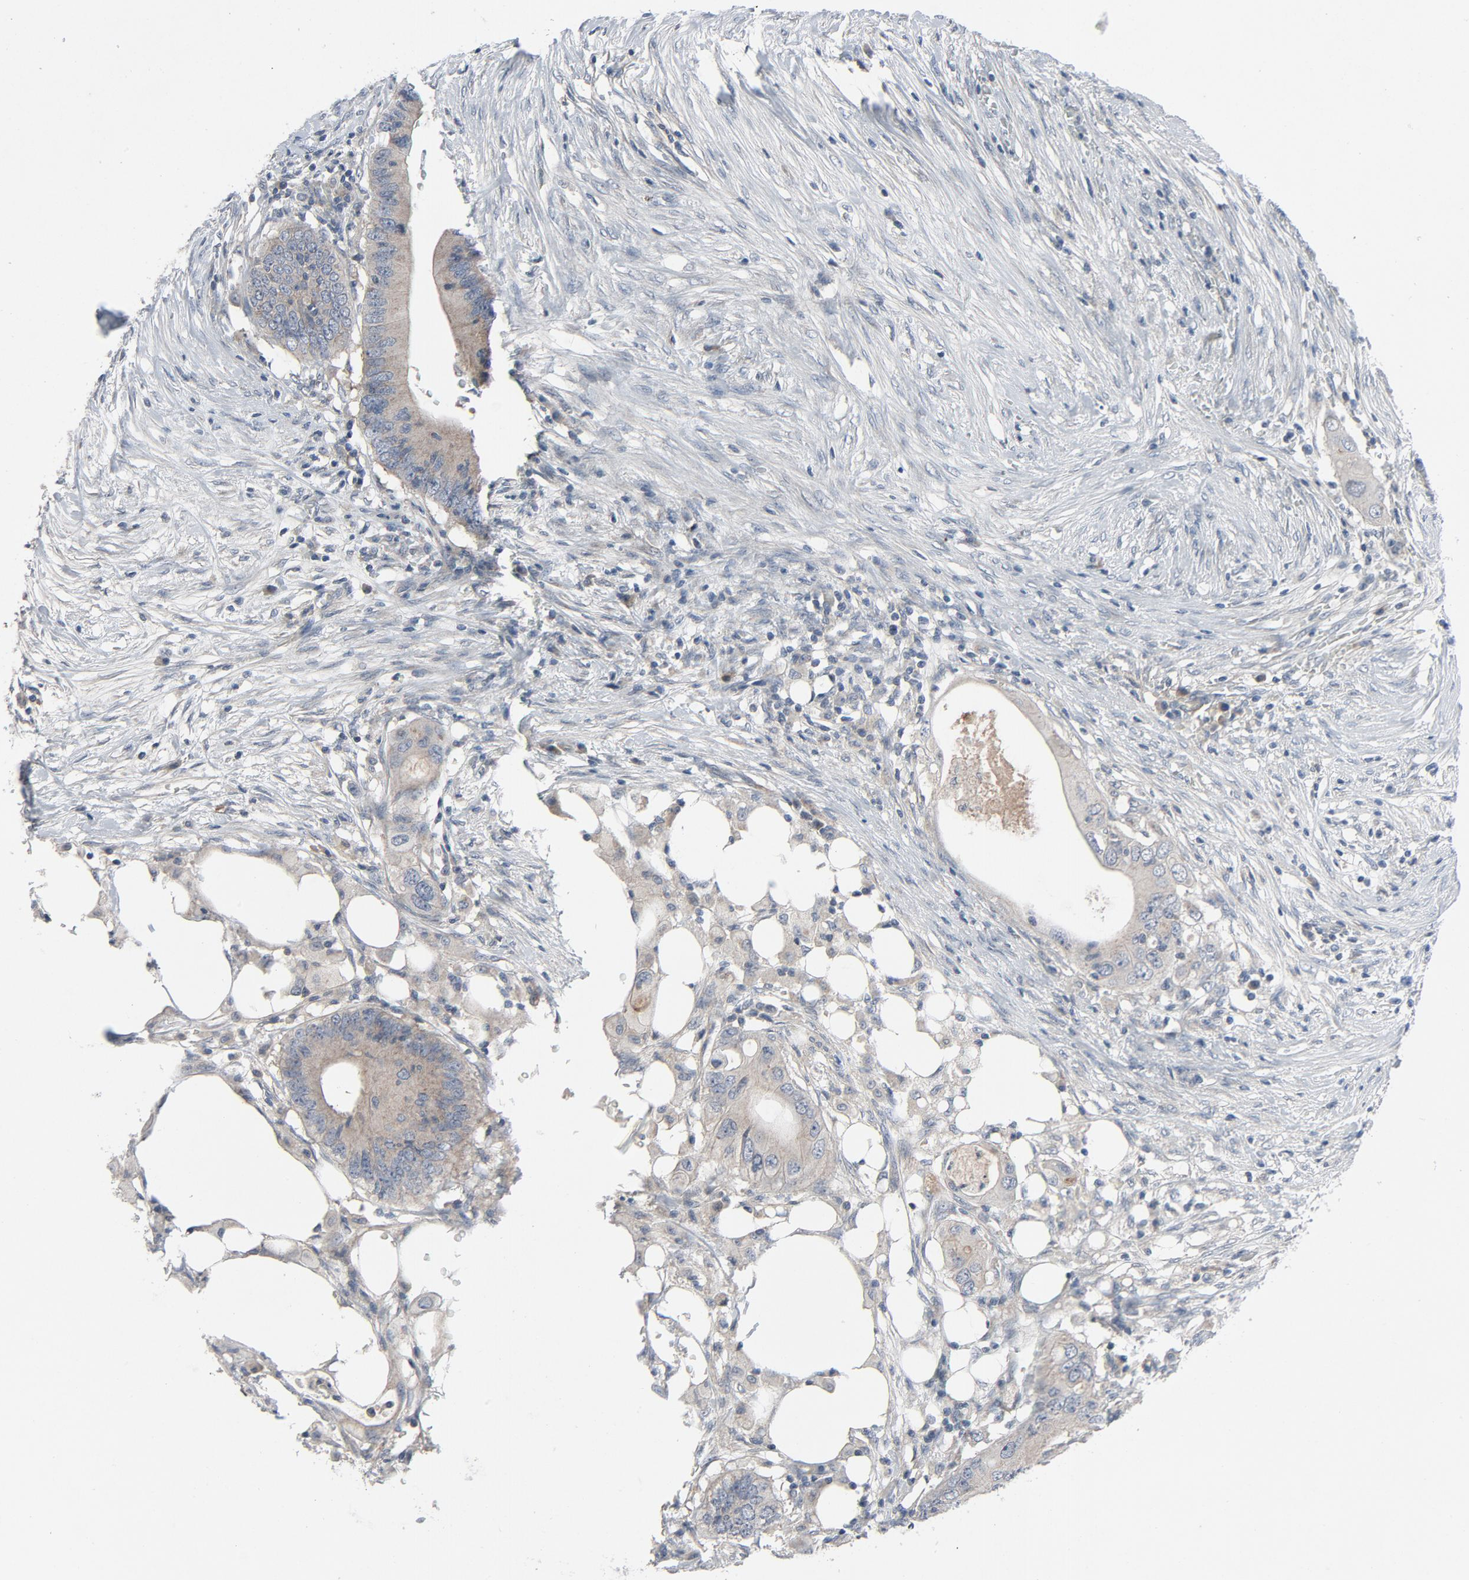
{"staining": {"intensity": "weak", "quantity": ">75%", "location": "cytoplasmic/membranous"}, "tissue": "colorectal cancer", "cell_type": "Tumor cells", "image_type": "cancer", "snomed": [{"axis": "morphology", "description": "Adenocarcinoma, NOS"}, {"axis": "topography", "description": "Colon"}], "caption": "Immunohistochemistry (IHC) (DAB) staining of adenocarcinoma (colorectal) exhibits weak cytoplasmic/membranous protein staining in about >75% of tumor cells.", "gene": "TSG101", "patient": {"sex": "male", "age": 71}}